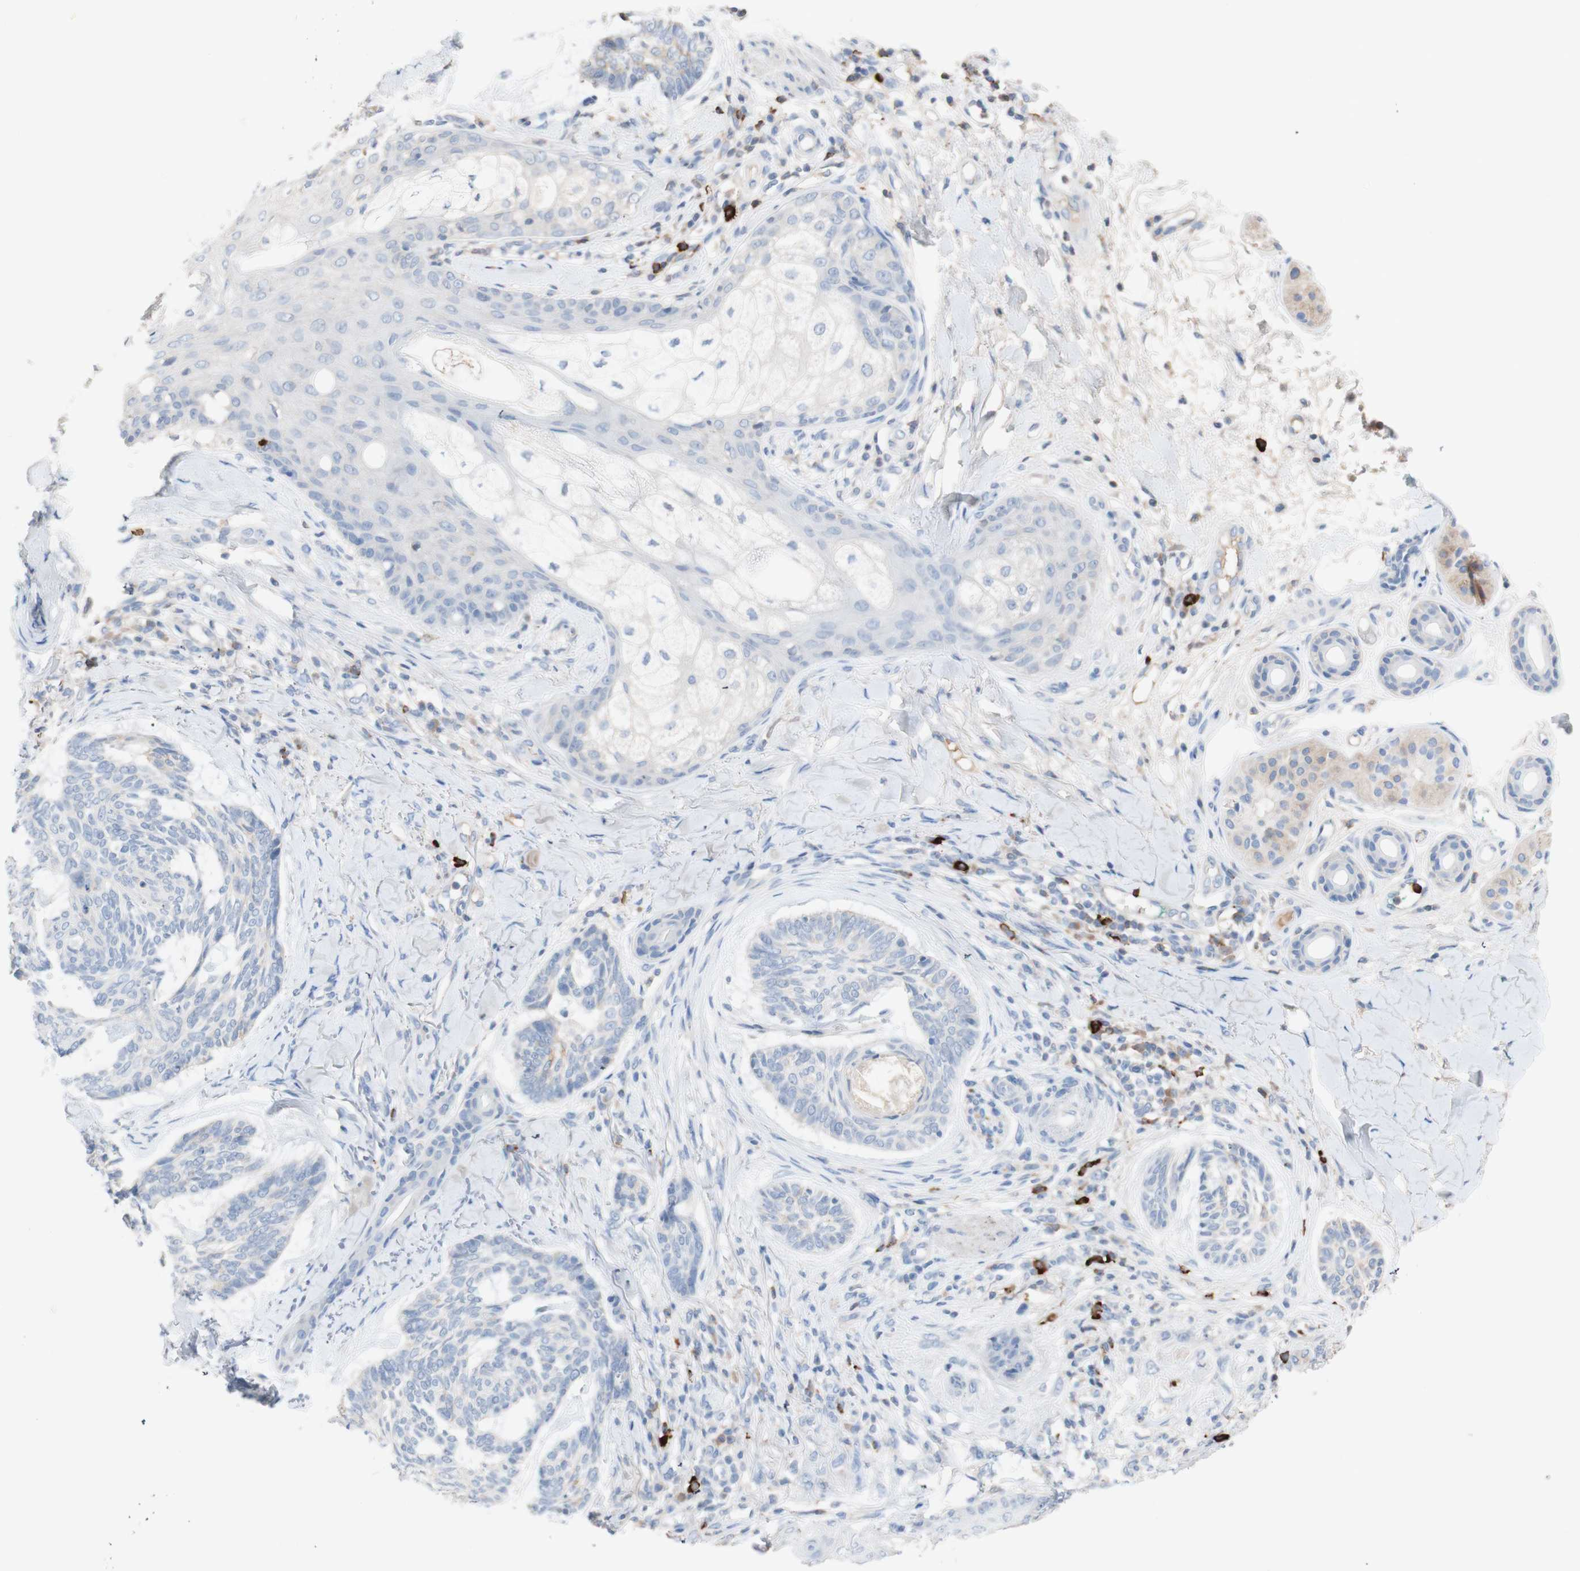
{"staining": {"intensity": "negative", "quantity": "none", "location": "none"}, "tissue": "skin cancer", "cell_type": "Tumor cells", "image_type": "cancer", "snomed": [{"axis": "morphology", "description": "Basal cell carcinoma"}, {"axis": "topography", "description": "Skin"}], "caption": "This image is of basal cell carcinoma (skin) stained with immunohistochemistry to label a protein in brown with the nuclei are counter-stained blue. There is no expression in tumor cells.", "gene": "PACSIN1", "patient": {"sex": "male", "age": 43}}